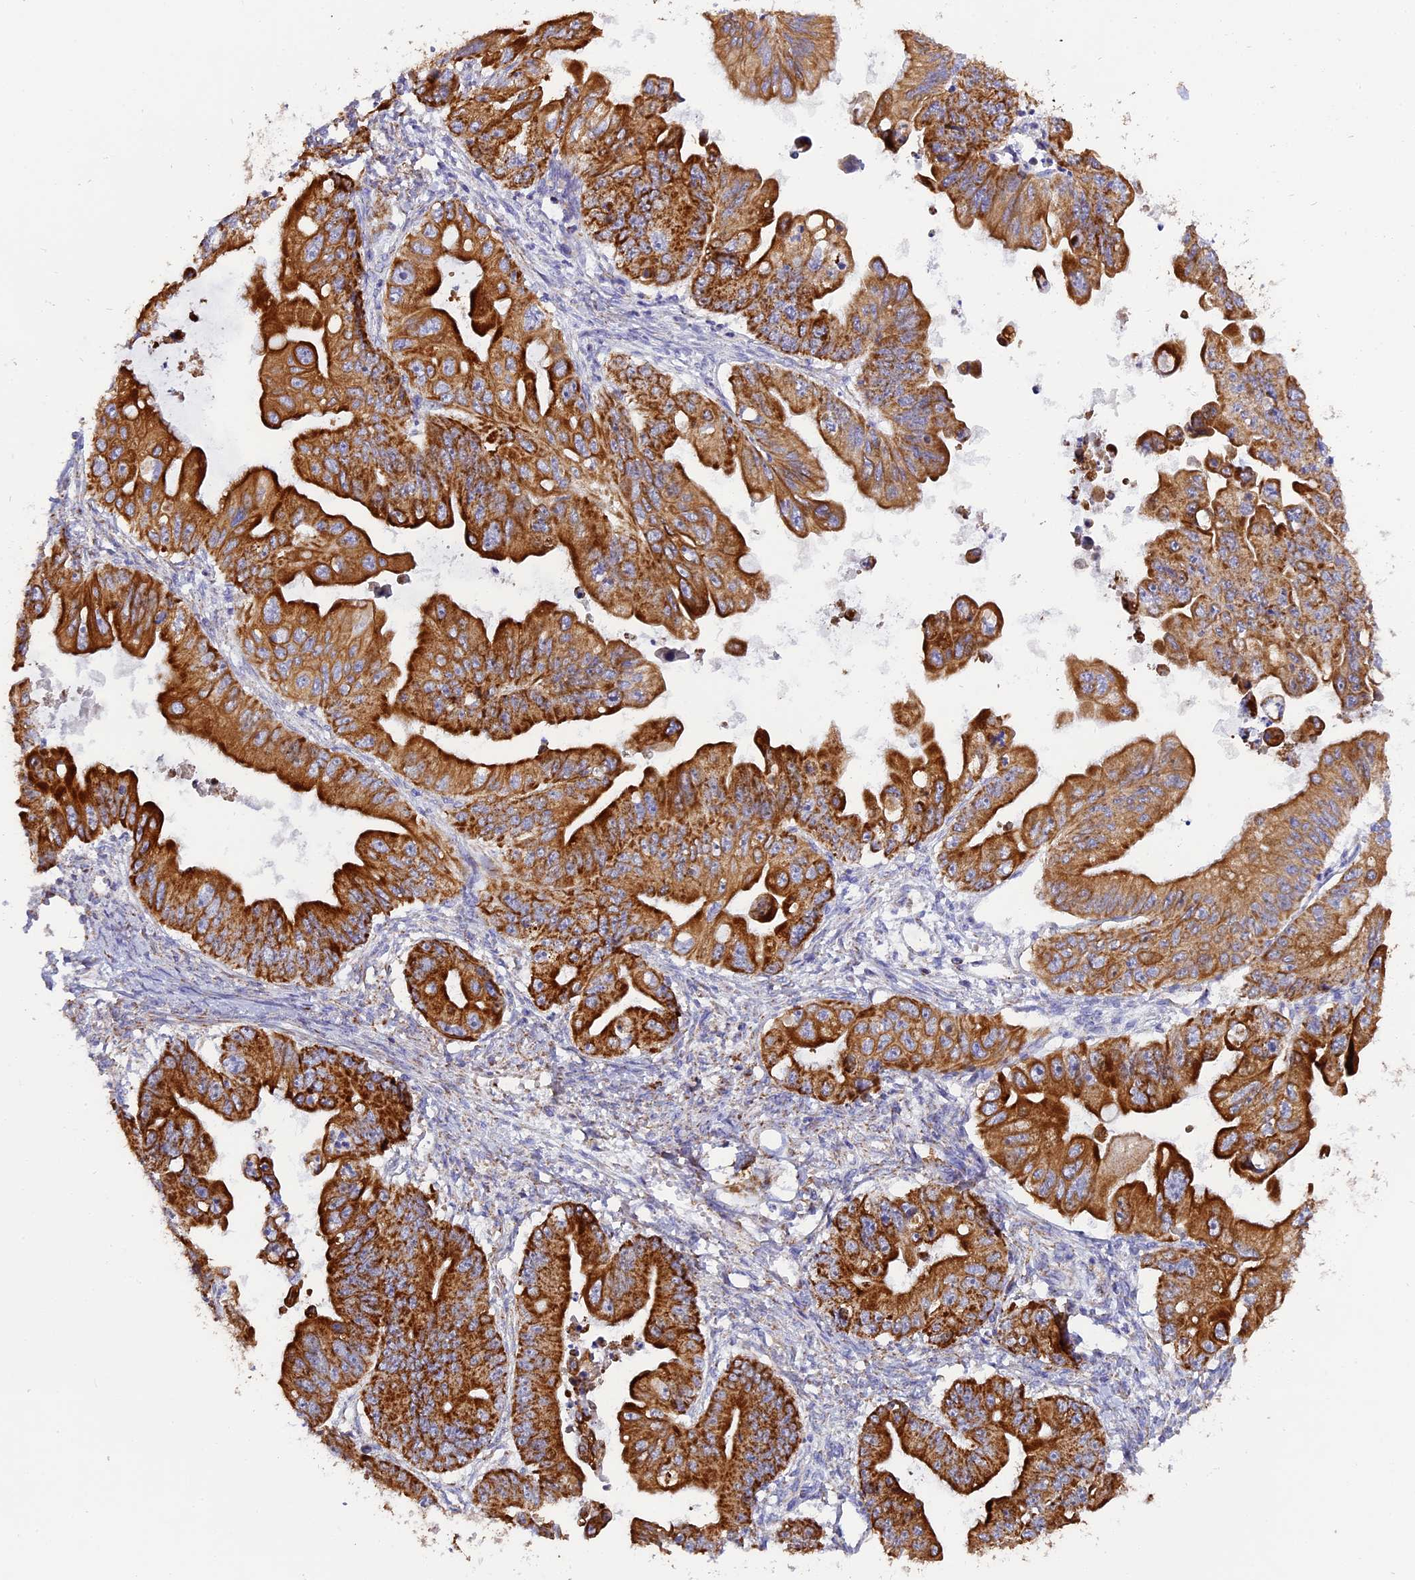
{"staining": {"intensity": "strong", "quantity": ">75%", "location": "cytoplasmic/membranous"}, "tissue": "ovarian cancer", "cell_type": "Tumor cells", "image_type": "cancer", "snomed": [{"axis": "morphology", "description": "Cystadenocarcinoma, mucinous, NOS"}, {"axis": "topography", "description": "Ovary"}], "caption": "Human ovarian cancer stained with a brown dye demonstrates strong cytoplasmic/membranous positive expression in about >75% of tumor cells.", "gene": "MRPS34", "patient": {"sex": "female", "age": 71}}